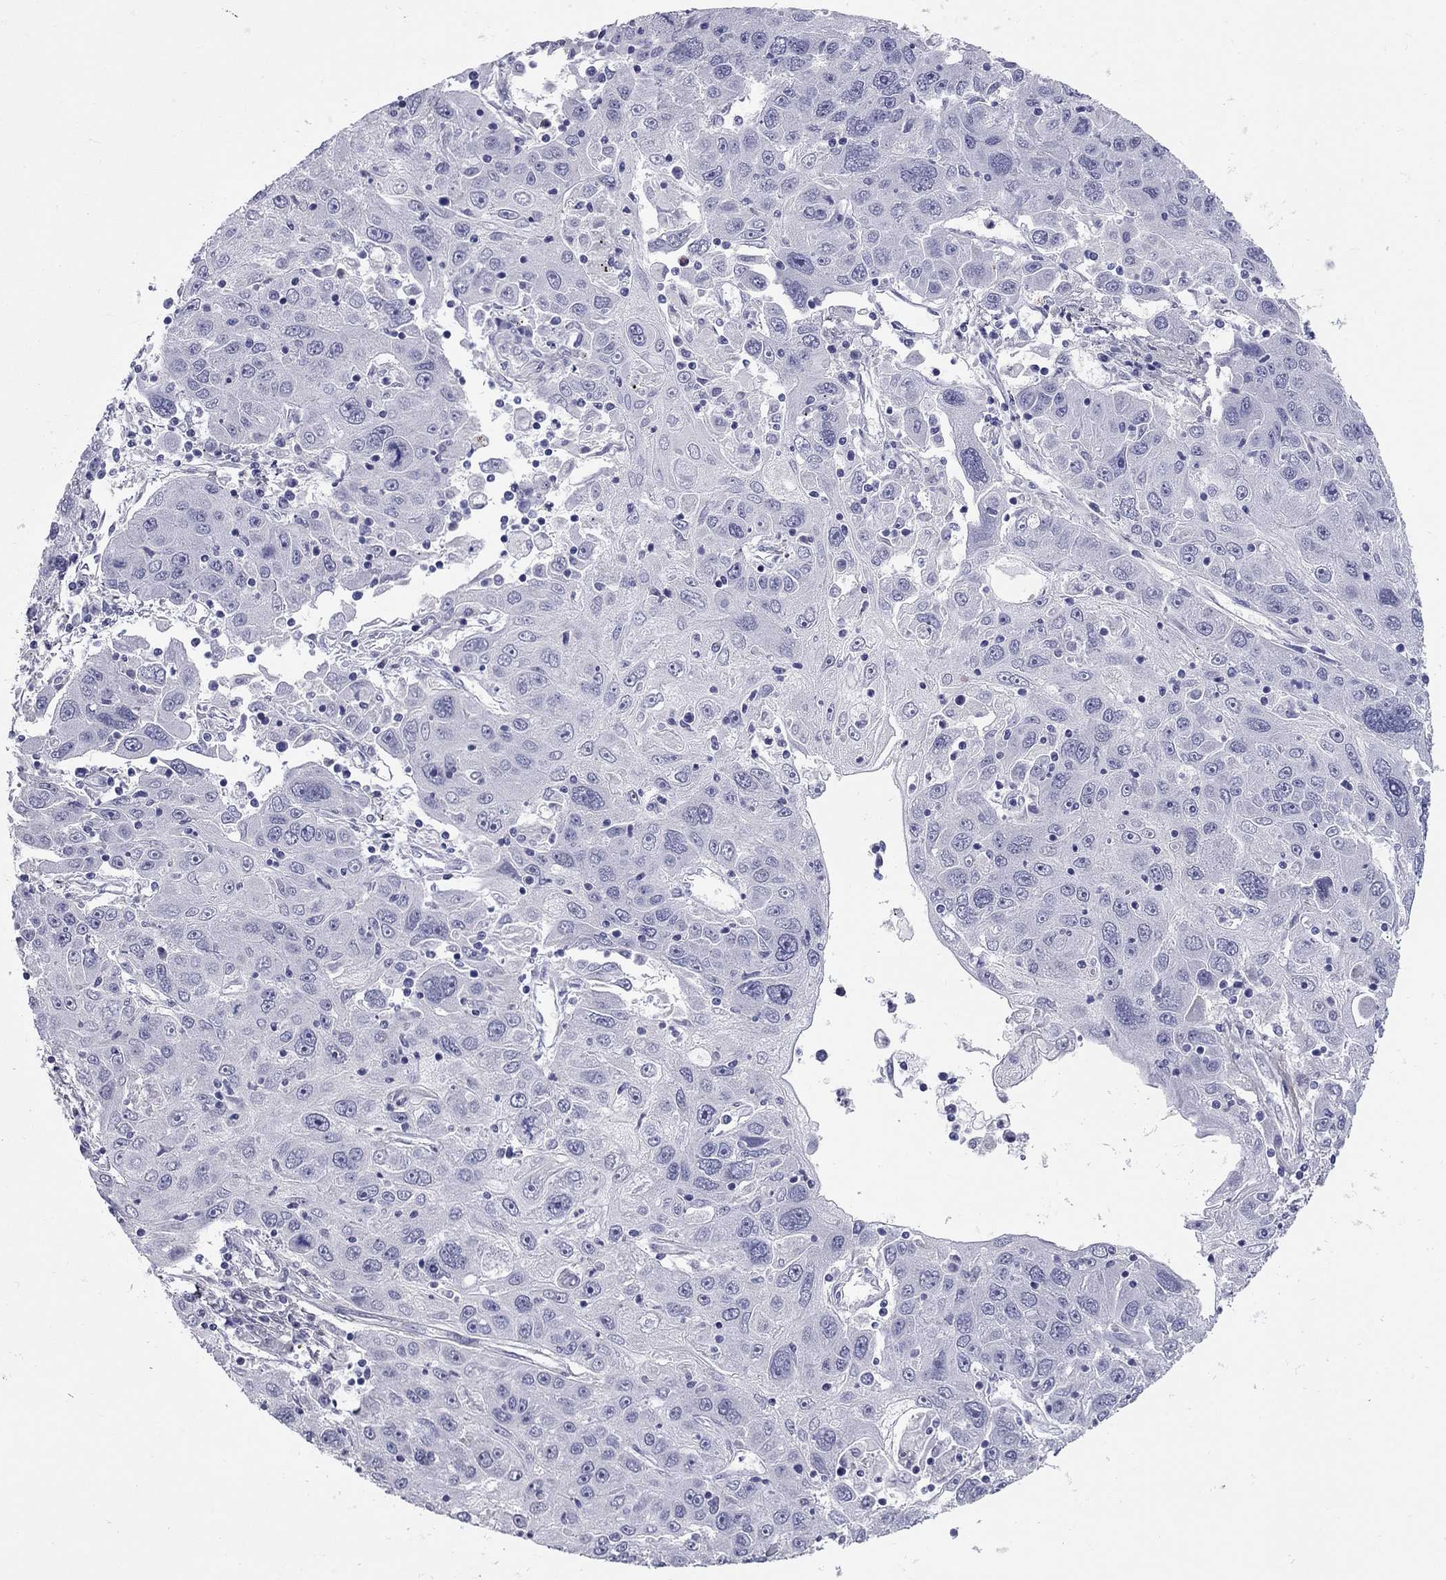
{"staining": {"intensity": "negative", "quantity": "none", "location": "none"}, "tissue": "stomach cancer", "cell_type": "Tumor cells", "image_type": "cancer", "snomed": [{"axis": "morphology", "description": "Adenocarcinoma, NOS"}, {"axis": "topography", "description": "Stomach"}], "caption": "Human adenocarcinoma (stomach) stained for a protein using immunohistochemistry (IHC) exhibits no staining in tumor cells.", "gene": "C8orf88", "patient": {"sex": "male", "age": 56}}